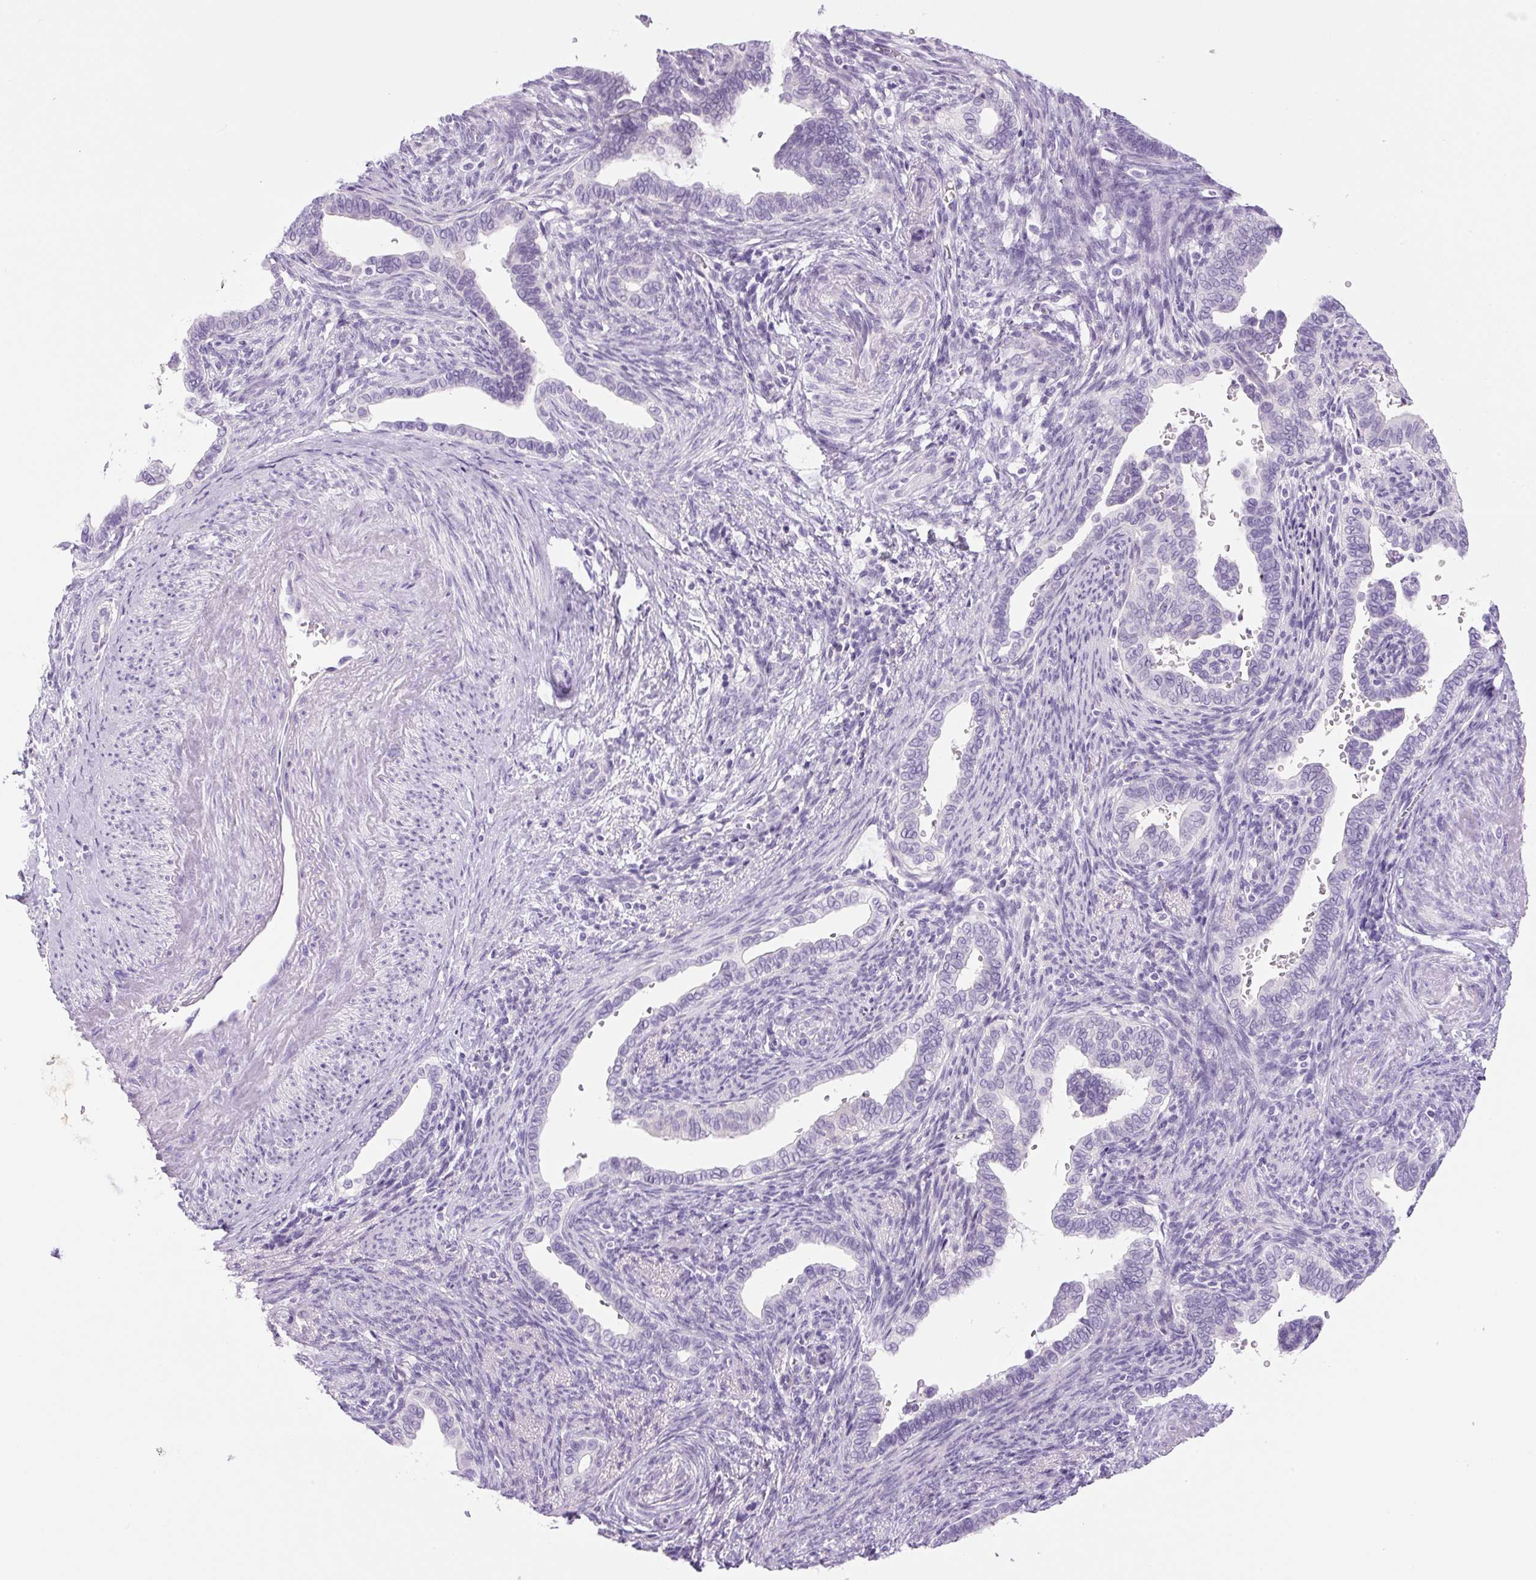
{"staining": {"intensity": "negative", "quantity": "none", "location": "none"}, "tissue": "cervical cancer", "cell_type": "Tumor cells", "image_type": "cancer", "snomed": [{"axis": "morphology", "description": "Adenocarcinoma, NOS"}, {"axis": "morphology", "description": "Adenocarcinoma, Low grade"}, {"axis": "topography", "description": "Cervix"}], "caption": "High power microscopy image of an immunohistochemistry (IHC) image of adenocarcinoma (low-grade) (cervical), revealing no significant staining in tumor cells. (DAB (3,3'-diaminobenzidine) IHC visualized using brightfield microscopy, high magnification).", "gene": "COL9A2", "patient": {"sex": "female", "age": 35}}